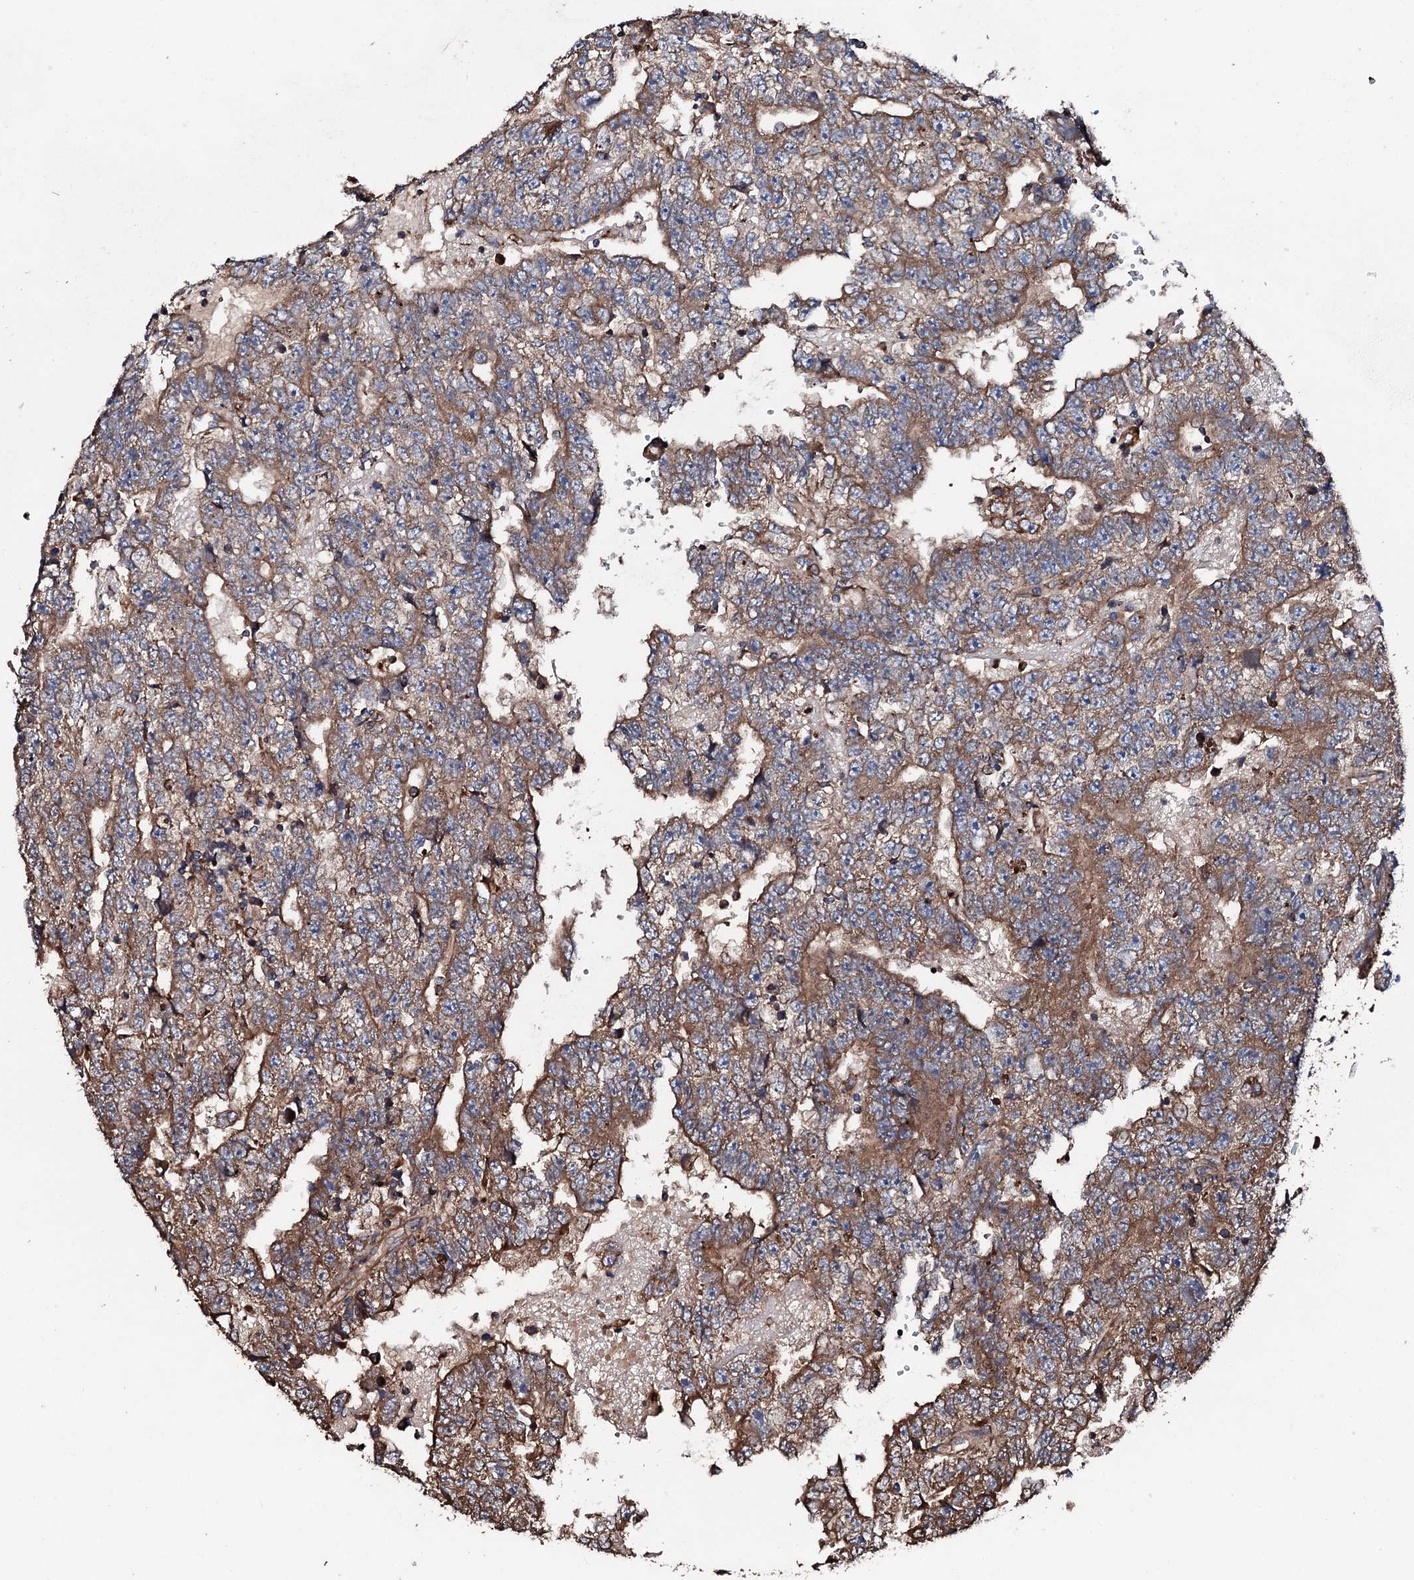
{"staining": {"intensity": "moderate", "quantity": ">75%", "location": "cytoplasmic/membranous"}, "tissue": "testis cancer", "cell_type": "Tumor cells", "image_type": "cancer", "snomed": [{"axis": "morphology", "description": "Carcinoma, Embryonal, NOS"}, {"axis": "topography", "description": "Testis"}], "caption": "A micrograph of testis cancer stained for a protein reveals moderate cytoplasmic/membranous brown staining in tumor cells. Immunohistochemistry stains the protein of interest in brown and the nuclei are stained blue.", "gene": "CKAP5", "patient": {"sex": "male", "age": 25}}